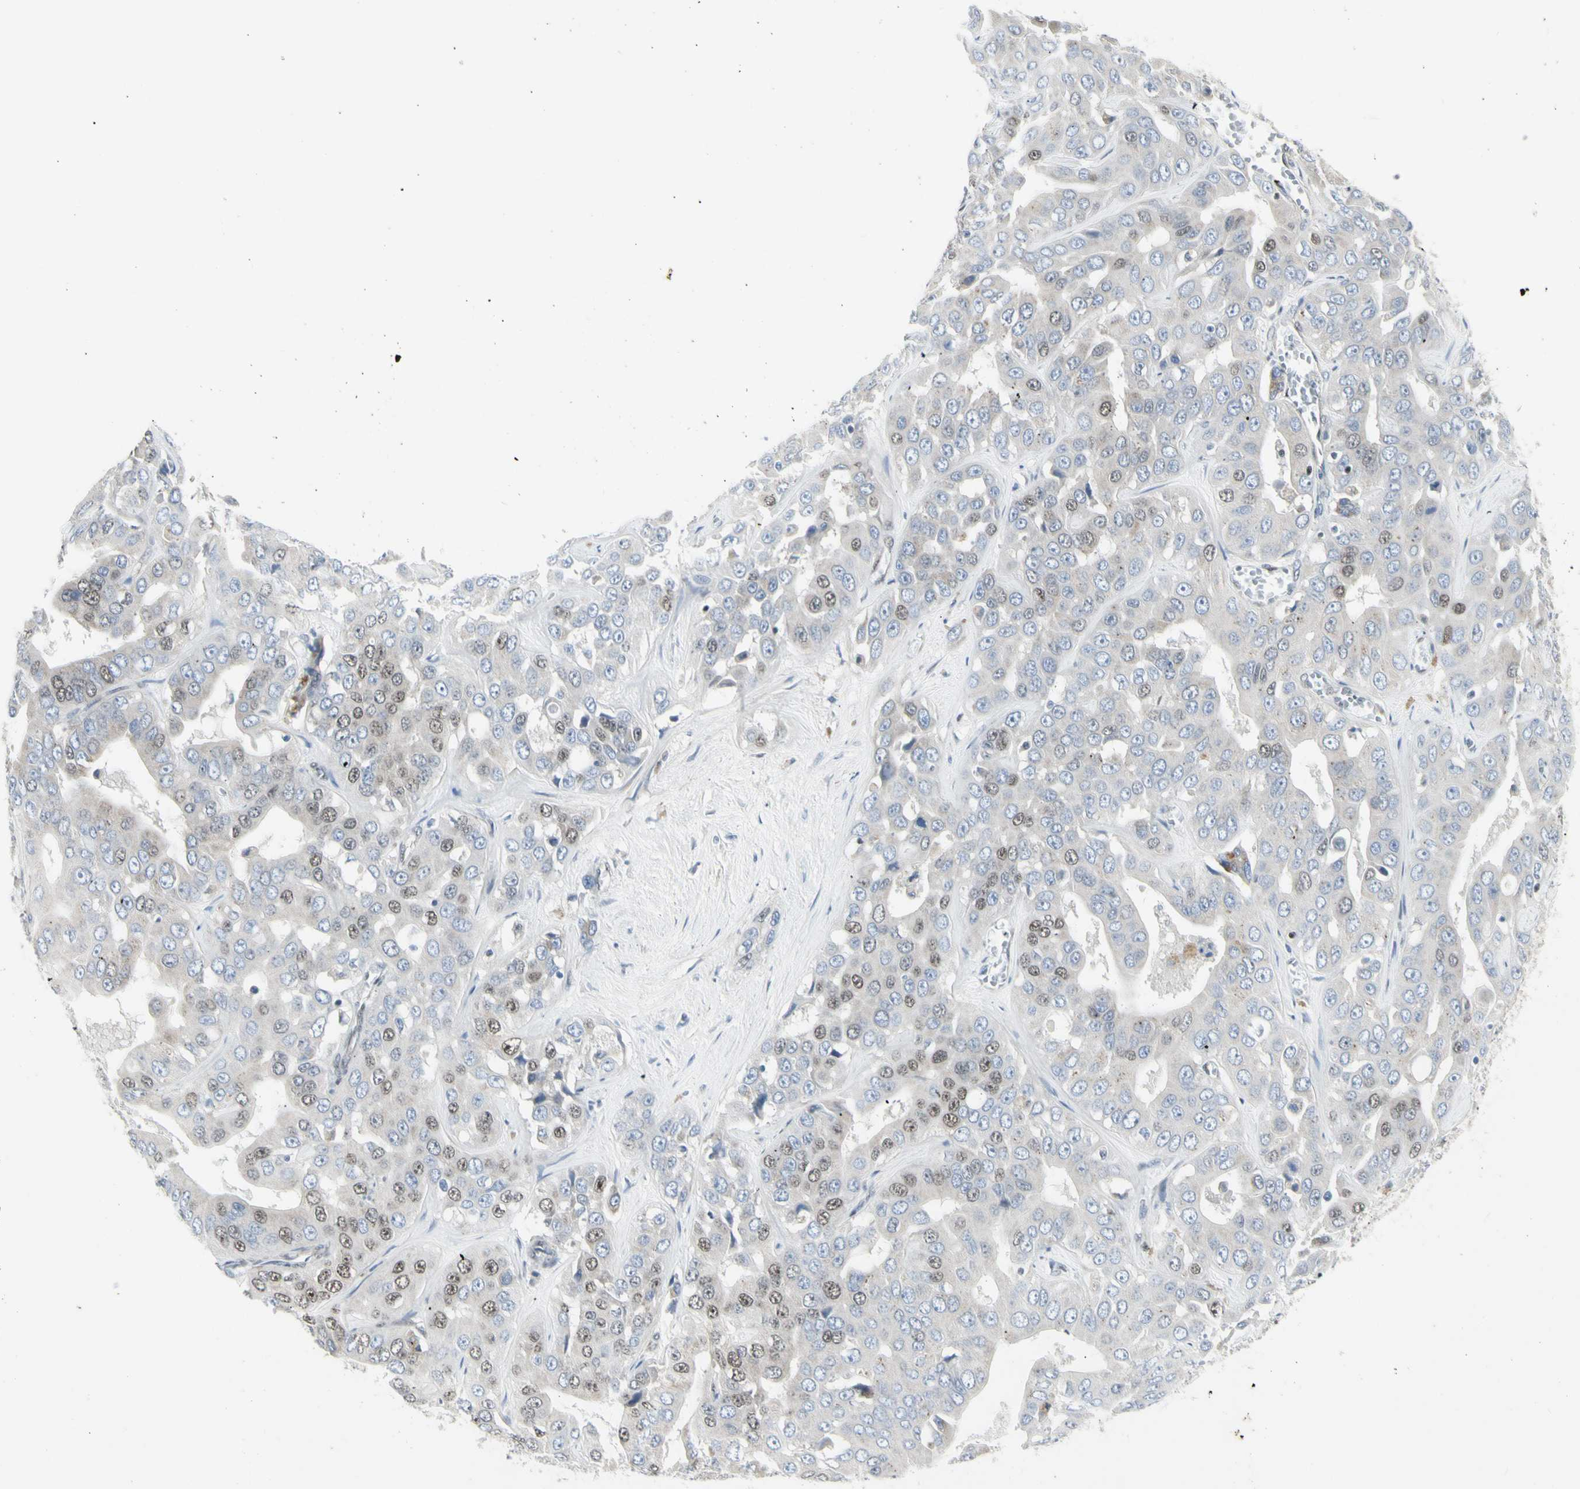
{"staining": {"intensity": "weak", "quantity": "<25%", "location": "nuclear"}, "tissue": "liver cancer", "cell_type": "Tumor cells", "image_type": "cancer", "snomed": [{"axis": "morphology", "description": "Cholangiocarcinoma"}, {"axis": "topography", "description": "Liver"}], "caption": "An IHC histopathology image of liver cholangiocarcinoma is shown. There is no staining in tumor cells of liver cholangiocarcinoma.", "gene": "DHRS7B", "patient": {"sex": "female", "age": 52}}